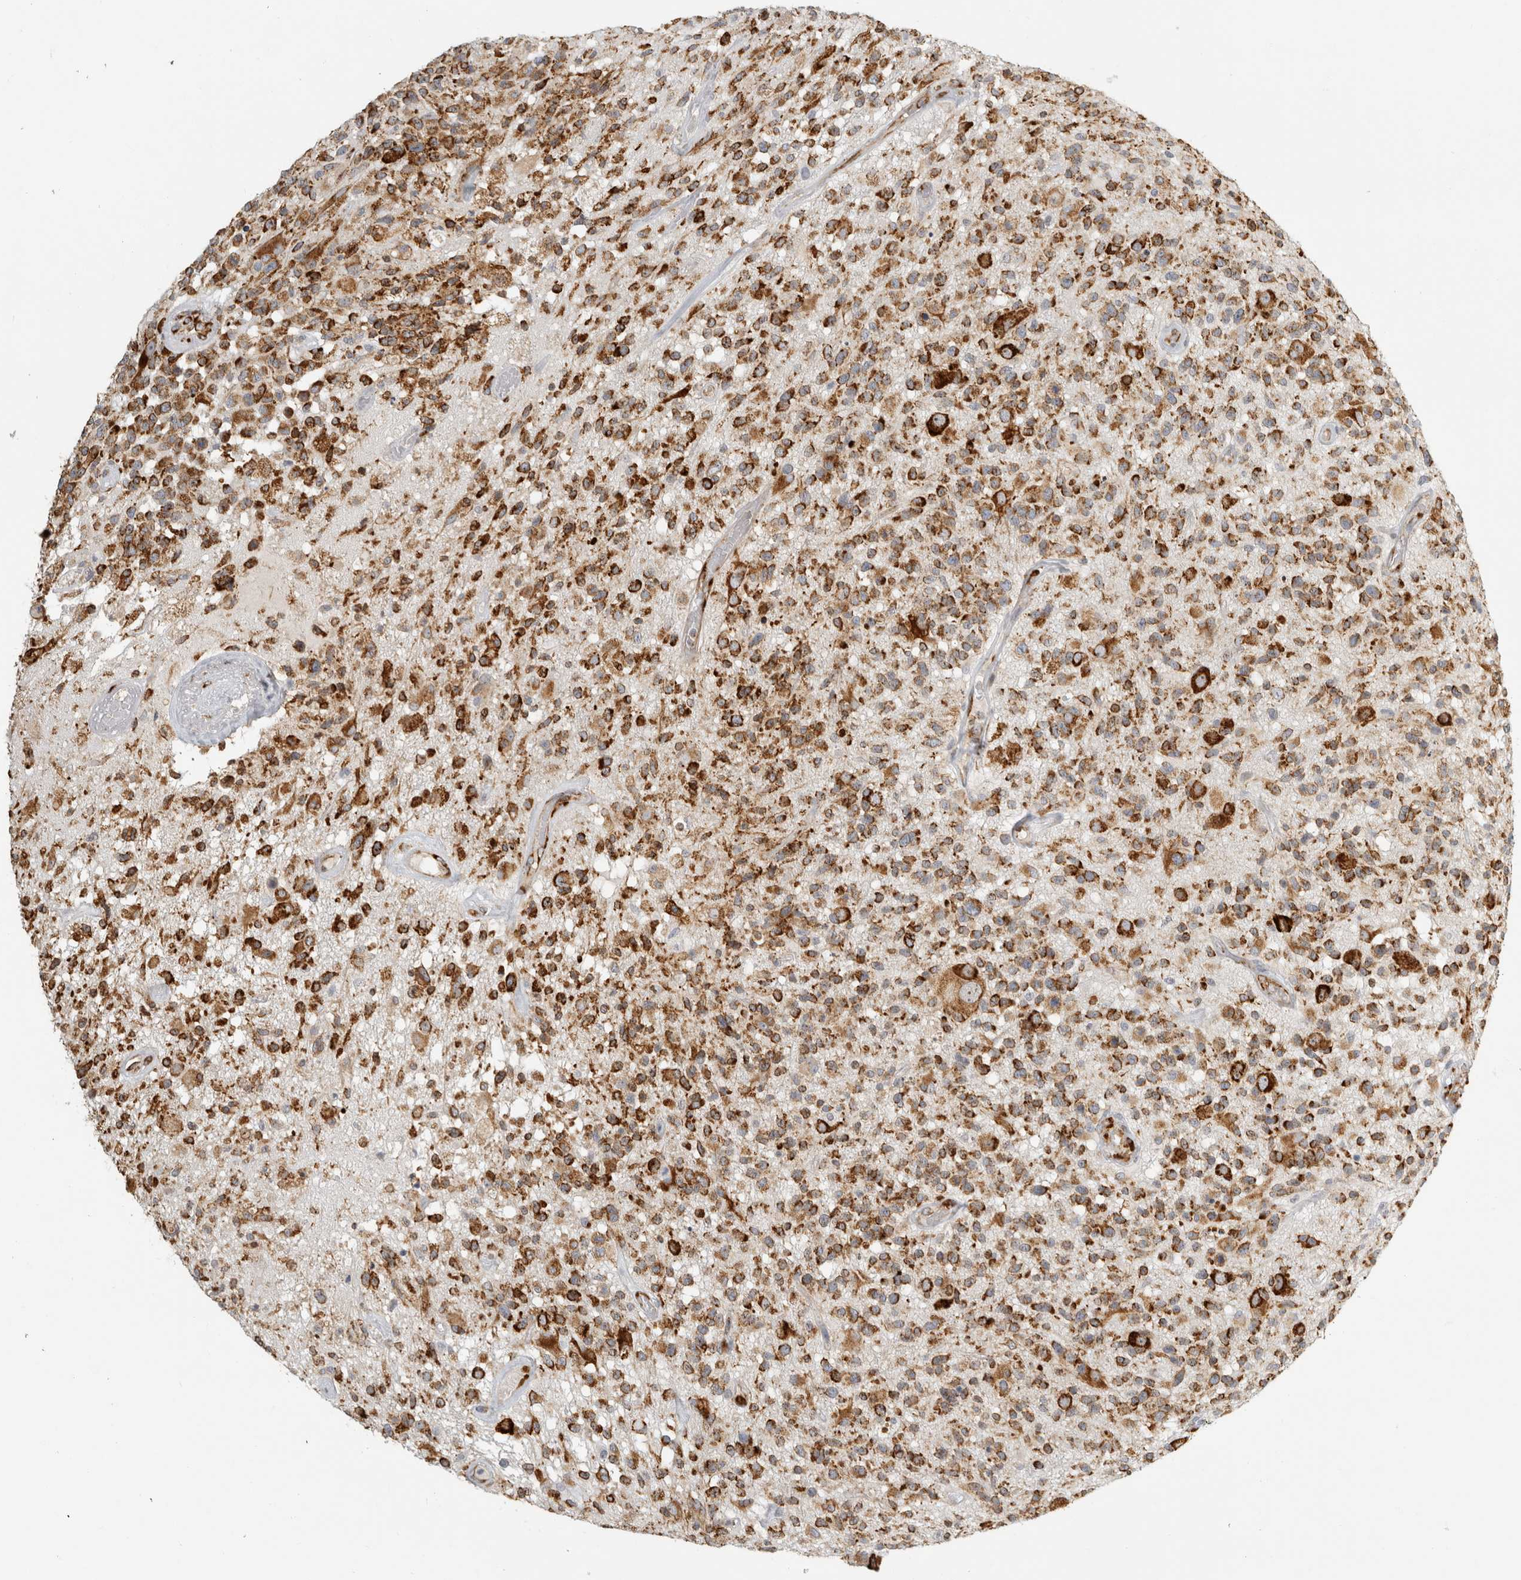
{"staining": {"intensity": "strong", "quantity": ">75%", "location": "cytoplasmic/membranous"}, "tissue": "glioma", "cell_type": "Tumor cells", "image_type": "cancer", "snomed": [{"axis": "morphology", "description": "Glioma, malignant, High grade"}, {"axis": "morphology", "description": "Glioblastoma, NOS"}, {"axis": "topography", "description": "Brain"}], "caption": "There is high levels of strong cytoplasmic/membranous staining in tumor cells of malignant glioma (high-grade), as demonstrated by immunohistochemical staining (brown color).", "gene": "OSTN", "patient": {"sex": "male", "age": 60}}